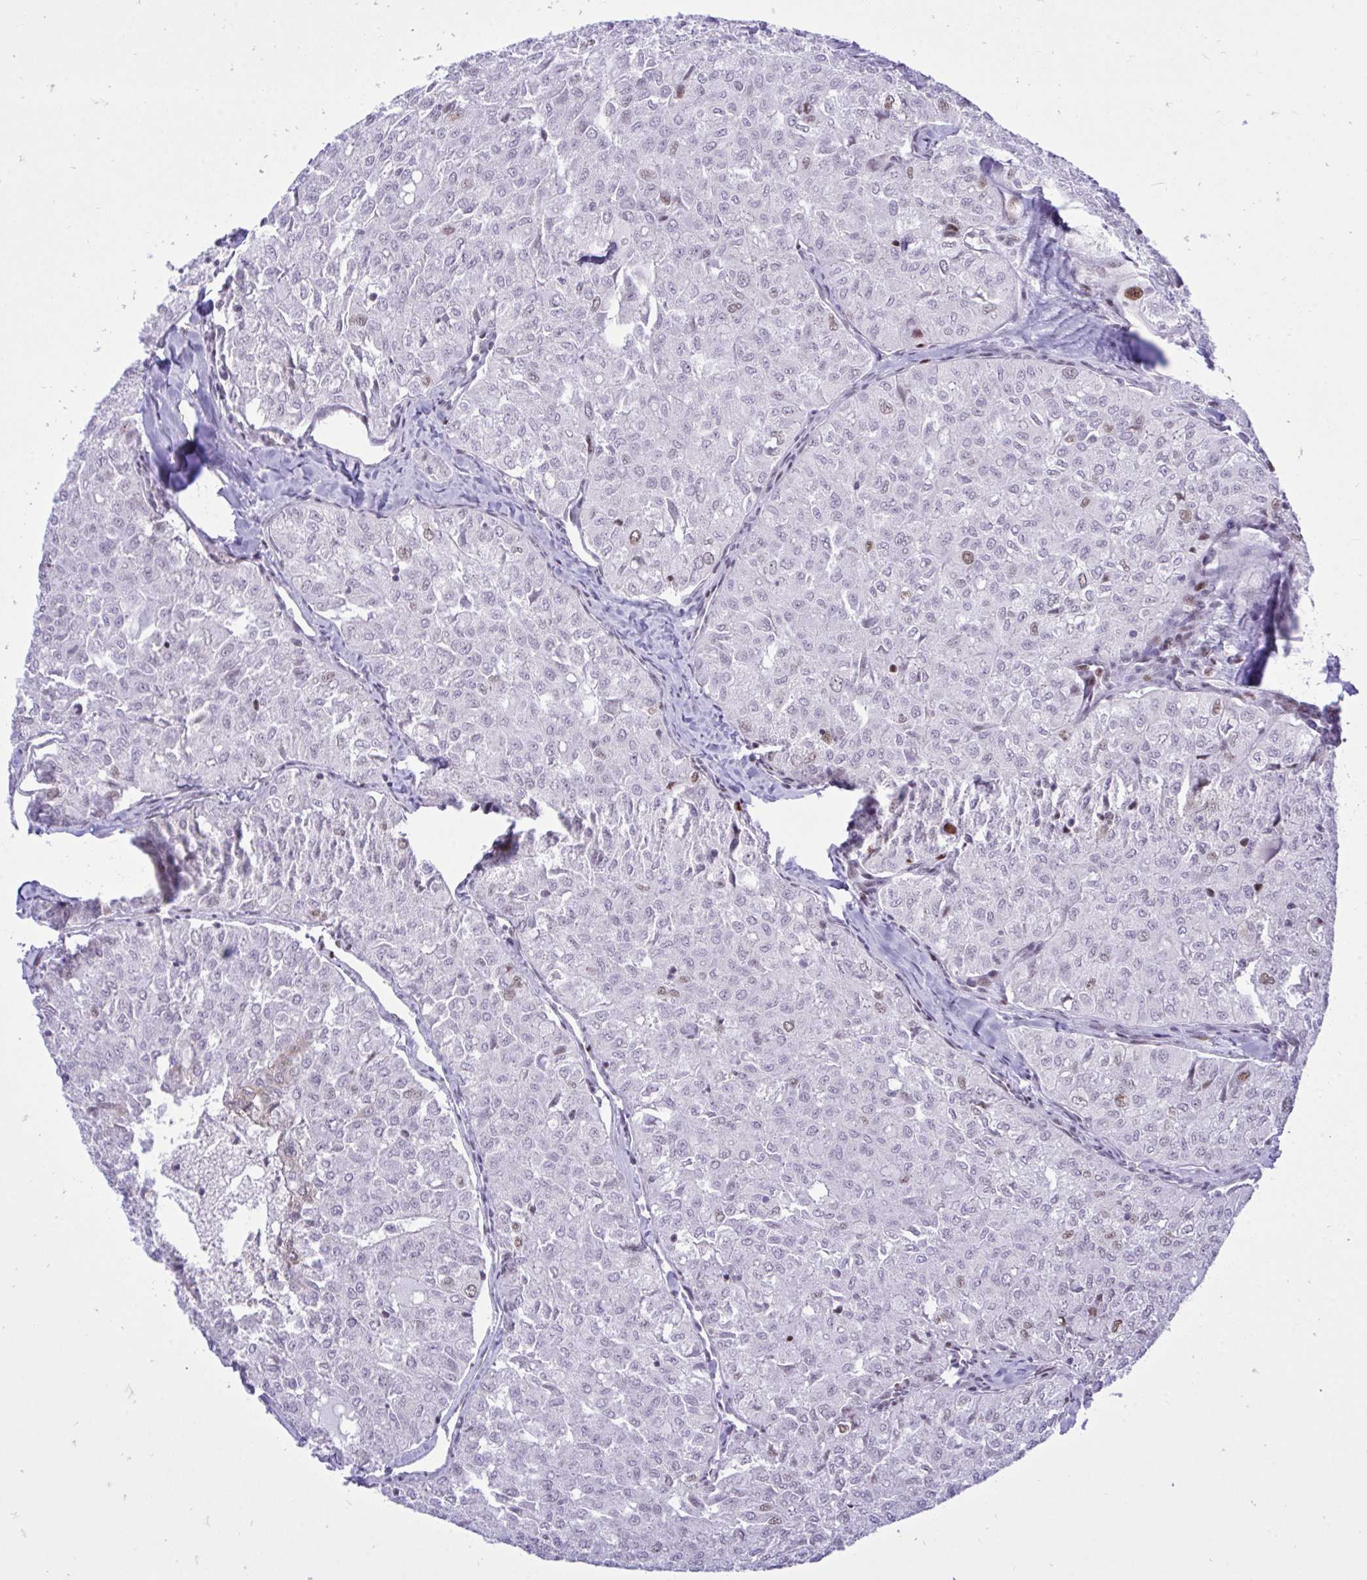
{"staining": {"intensity": "strong", "quantity": "<25%", "location": "nuclear"}, "tissue": "thyroid cancer", "cell_type": "Tumor cells", "image_type": "cancer", "snomed": [{"axis": "morphology", "description": "Follicular adenoma carcinoma, NOS"}, {"axis": "topography", "description": "Thyroid gland"}], "caption": "IHC of thyroid follicular adenoma carcinoma exhibits medium levels of strong nuclear positivity in approximately <25% of tumor cells. Using DAB (brown) and hematoxylin (blue) stains, captured at high magnification using brightfield microscopy.", "gene": "C1QL2", "patient": {"sex": "male", "age": 75}}